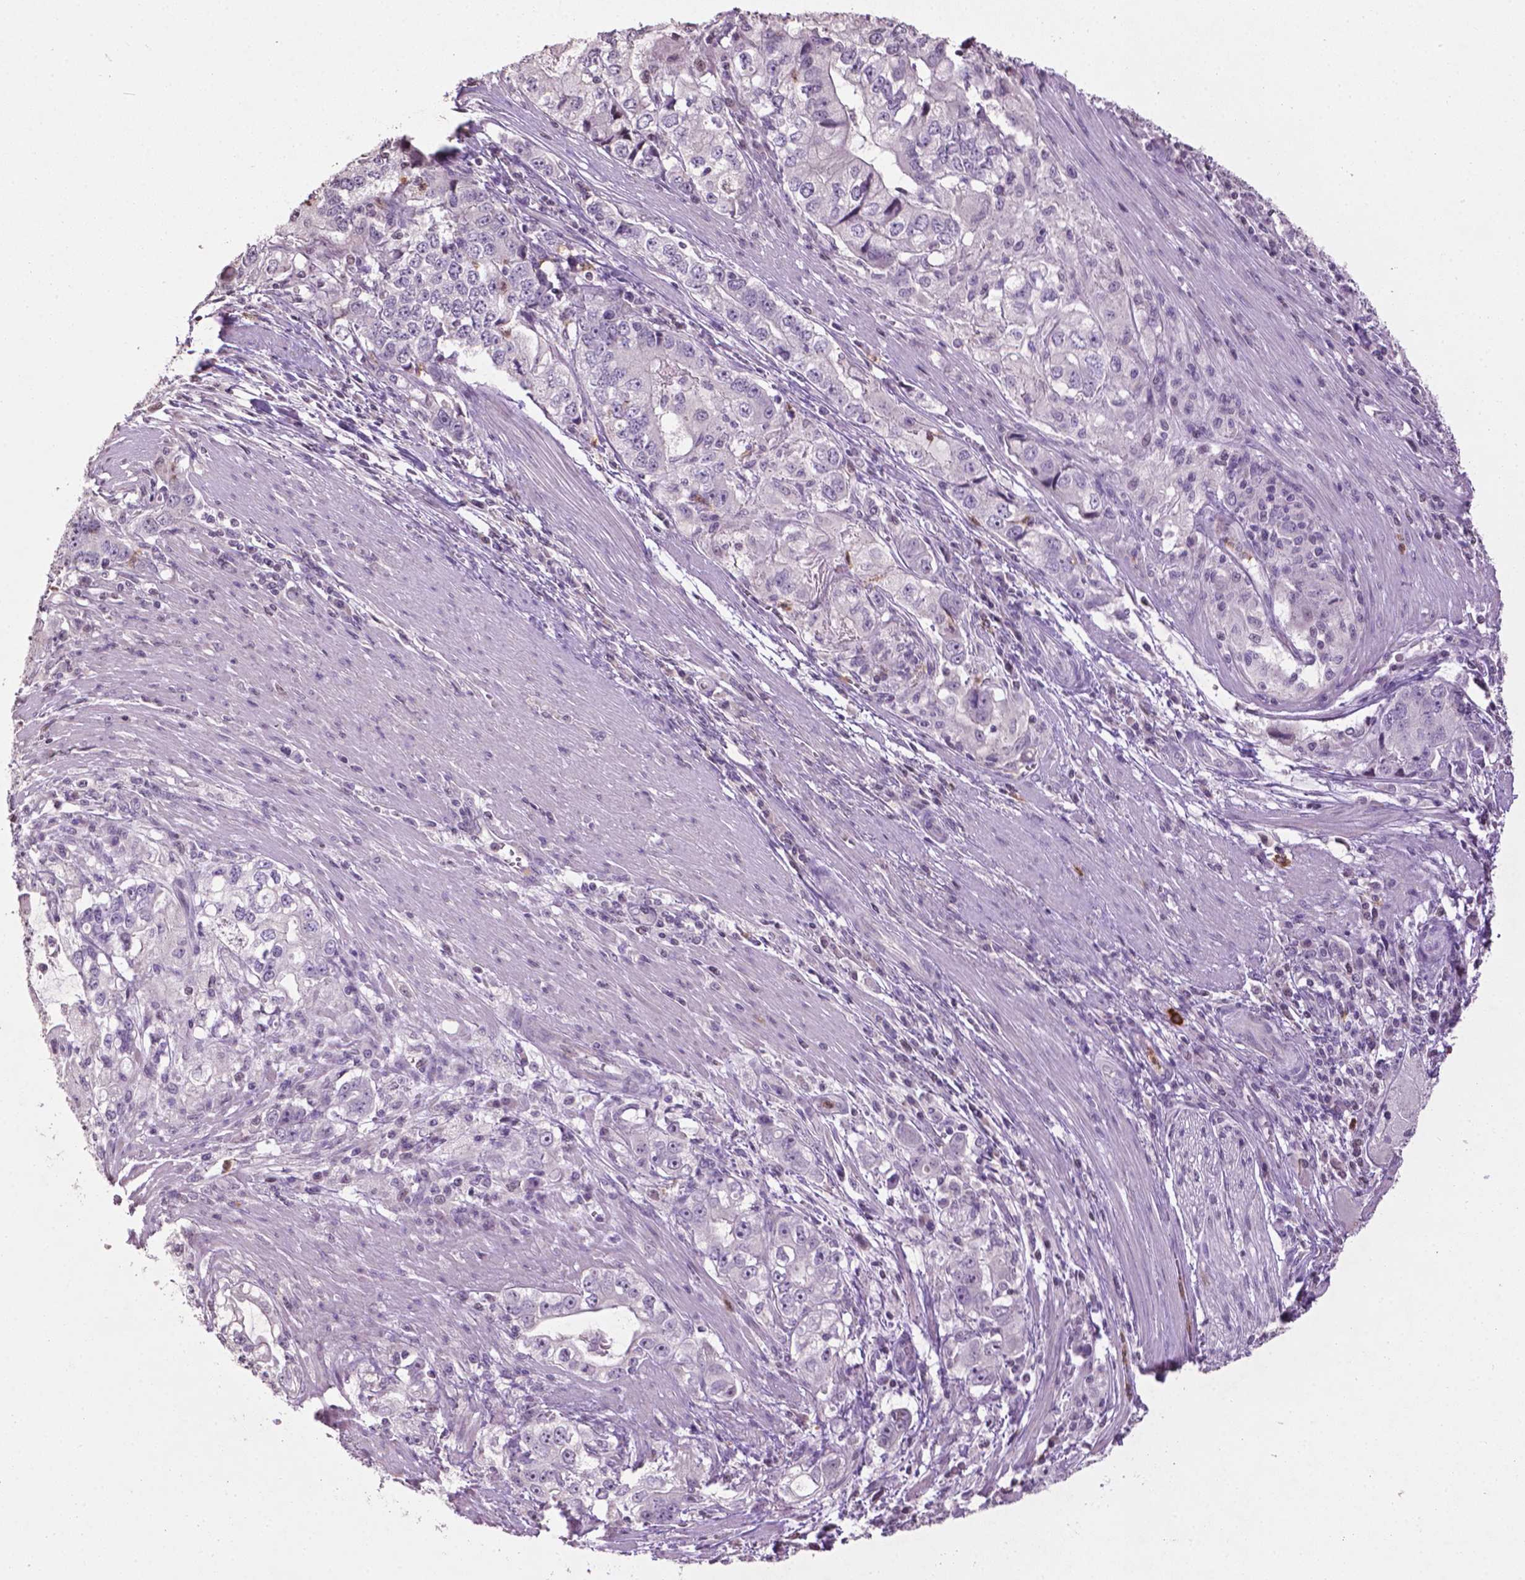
{"staining": {"intensity": "negative", "quantity": "none", "location": "none"}, "tissue": "stomach cancer", "cell_type": "Tumor cells", "image_type": "cancer", "snomed": [{"axis": "morphology", "description": "Adenocarcinoma, NOS"}, {"axis": "topography", "description": "Stomach, lower"}], "caption": "IHC of stomach cancer shows no staining in tumor cells.", "gene": "NTNG2", "patient": {"sex": "female", "age": 72}}